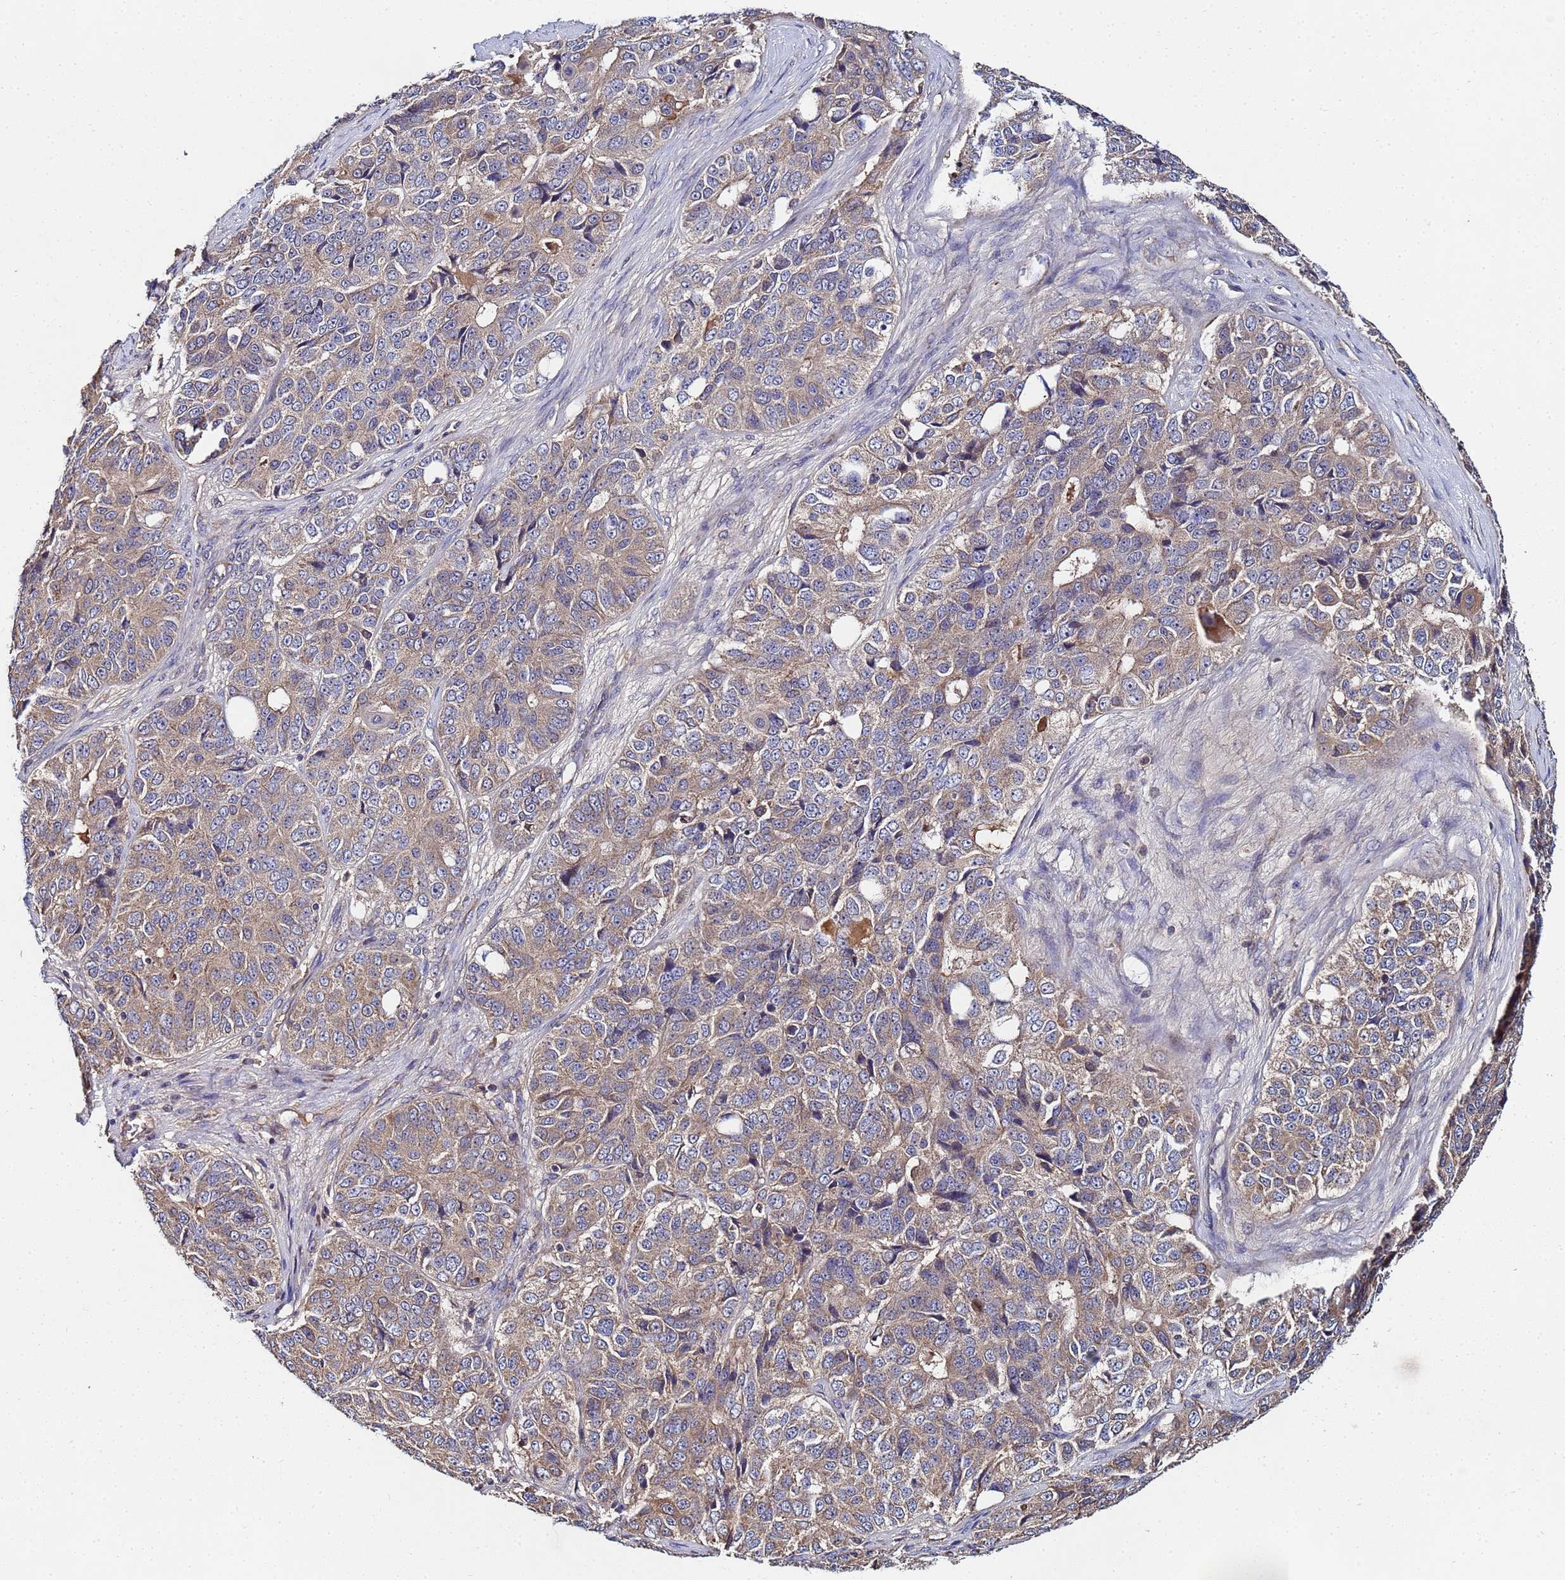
{"staining": {"intensity": "moderate", "quantity": "25%-75%", "location": "cytoplasmic/membranous"}, "tissue": "ovarian cancer", "cell_type": "Tumor cells", "image_type": "cancer", "snomed": [{"axis": "morphology", "description": "Carcinoma, endometroid"}, {"axis": "topography", "description": "Ovary"}], "caption": "Immunohistochemical staining of ovarian cancer demonstrates moderate cytoplasmic/membranous protein positivity in about 25%-75% of tumor cells.", "gene": "C5orf34", "patient": {"sex": "female", "age": 51}}